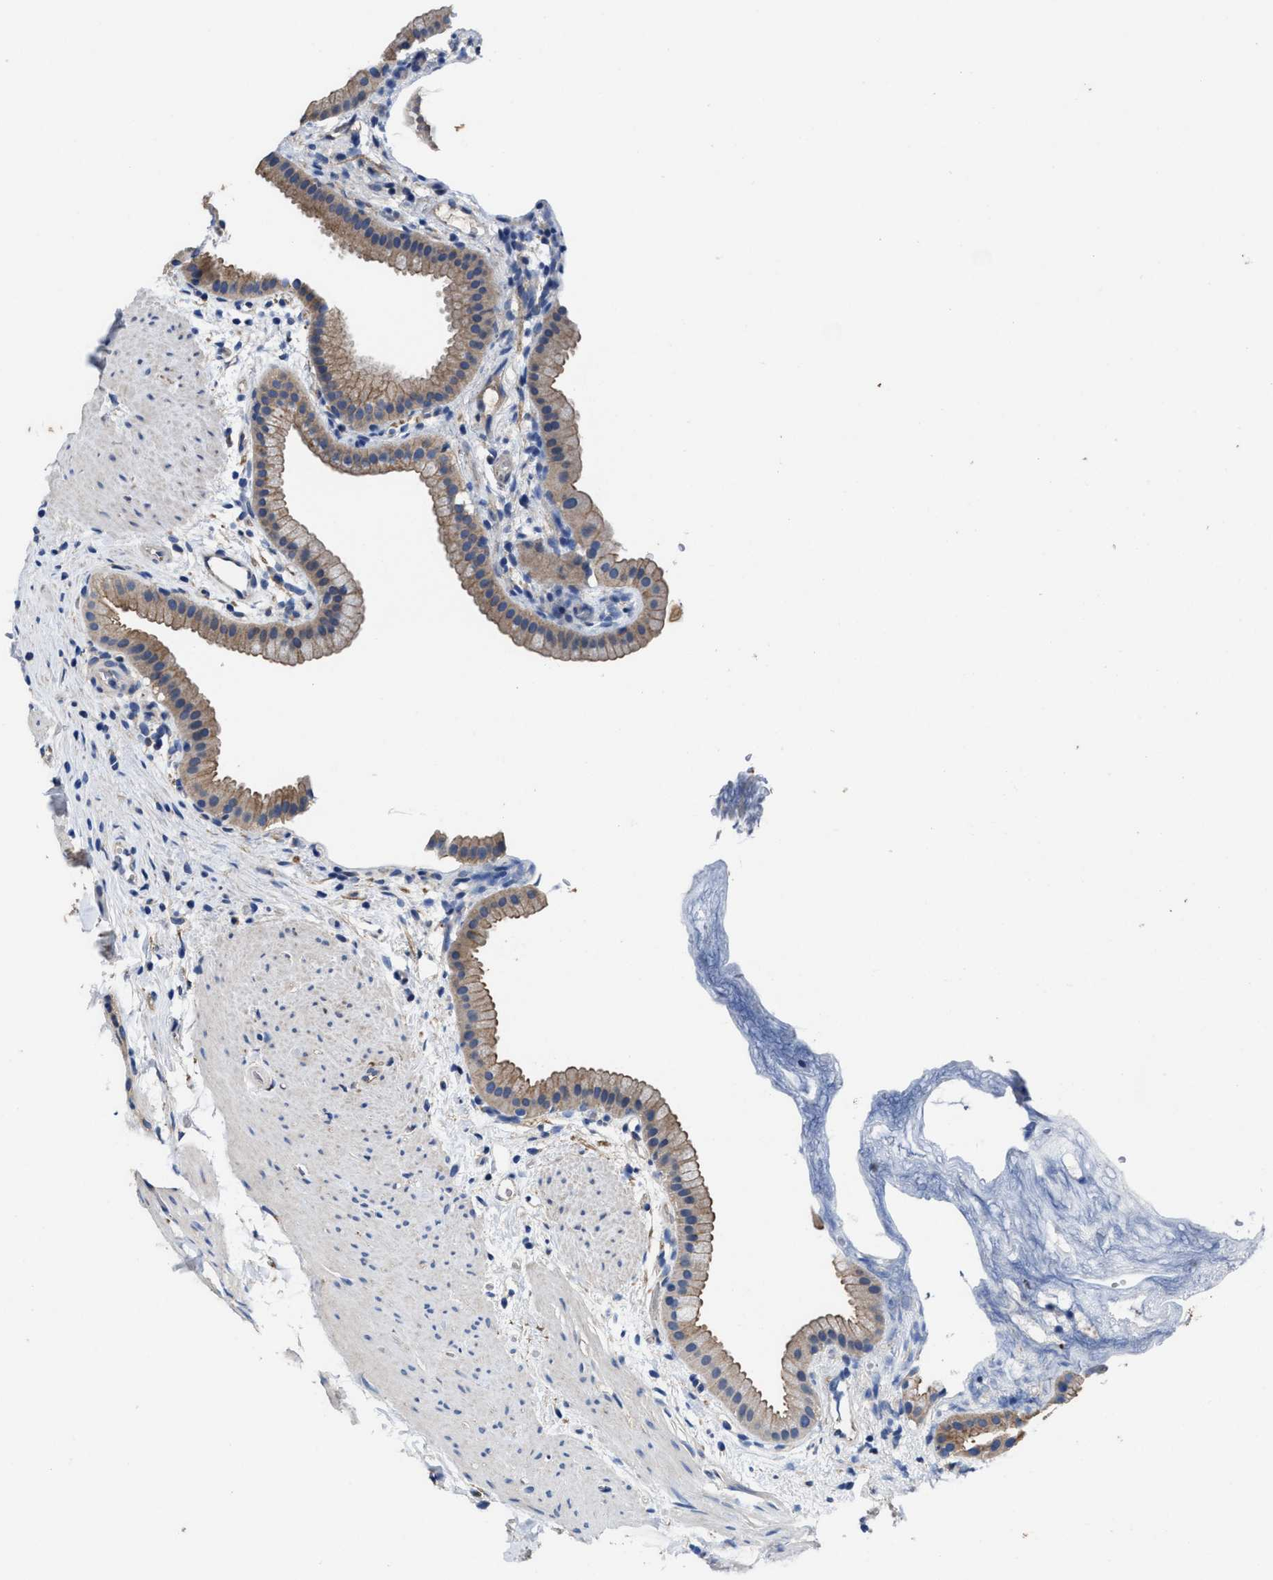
{"staining": {"intensity": "moderate", "quantity": ">75%", "location": "cytoplasmic/membranous"}, "tissue": "gallbladder", "cell_type": "Glandular cells", "image_type": "normal", "snomed": [{"axis": "morphology", "description": "Normal tissue, NOS"}, {"axis": "topography", "description": "Gallbladder"}], "caption": "There is medium levels of moderate cytoplasmic/membranous staining in glandular cells of unremarkable gallbladder, as demonstrated by immunohistochemical staining (brown color).", "gene": "IDNK", "patient": {"sex": "female", "age": 64}}